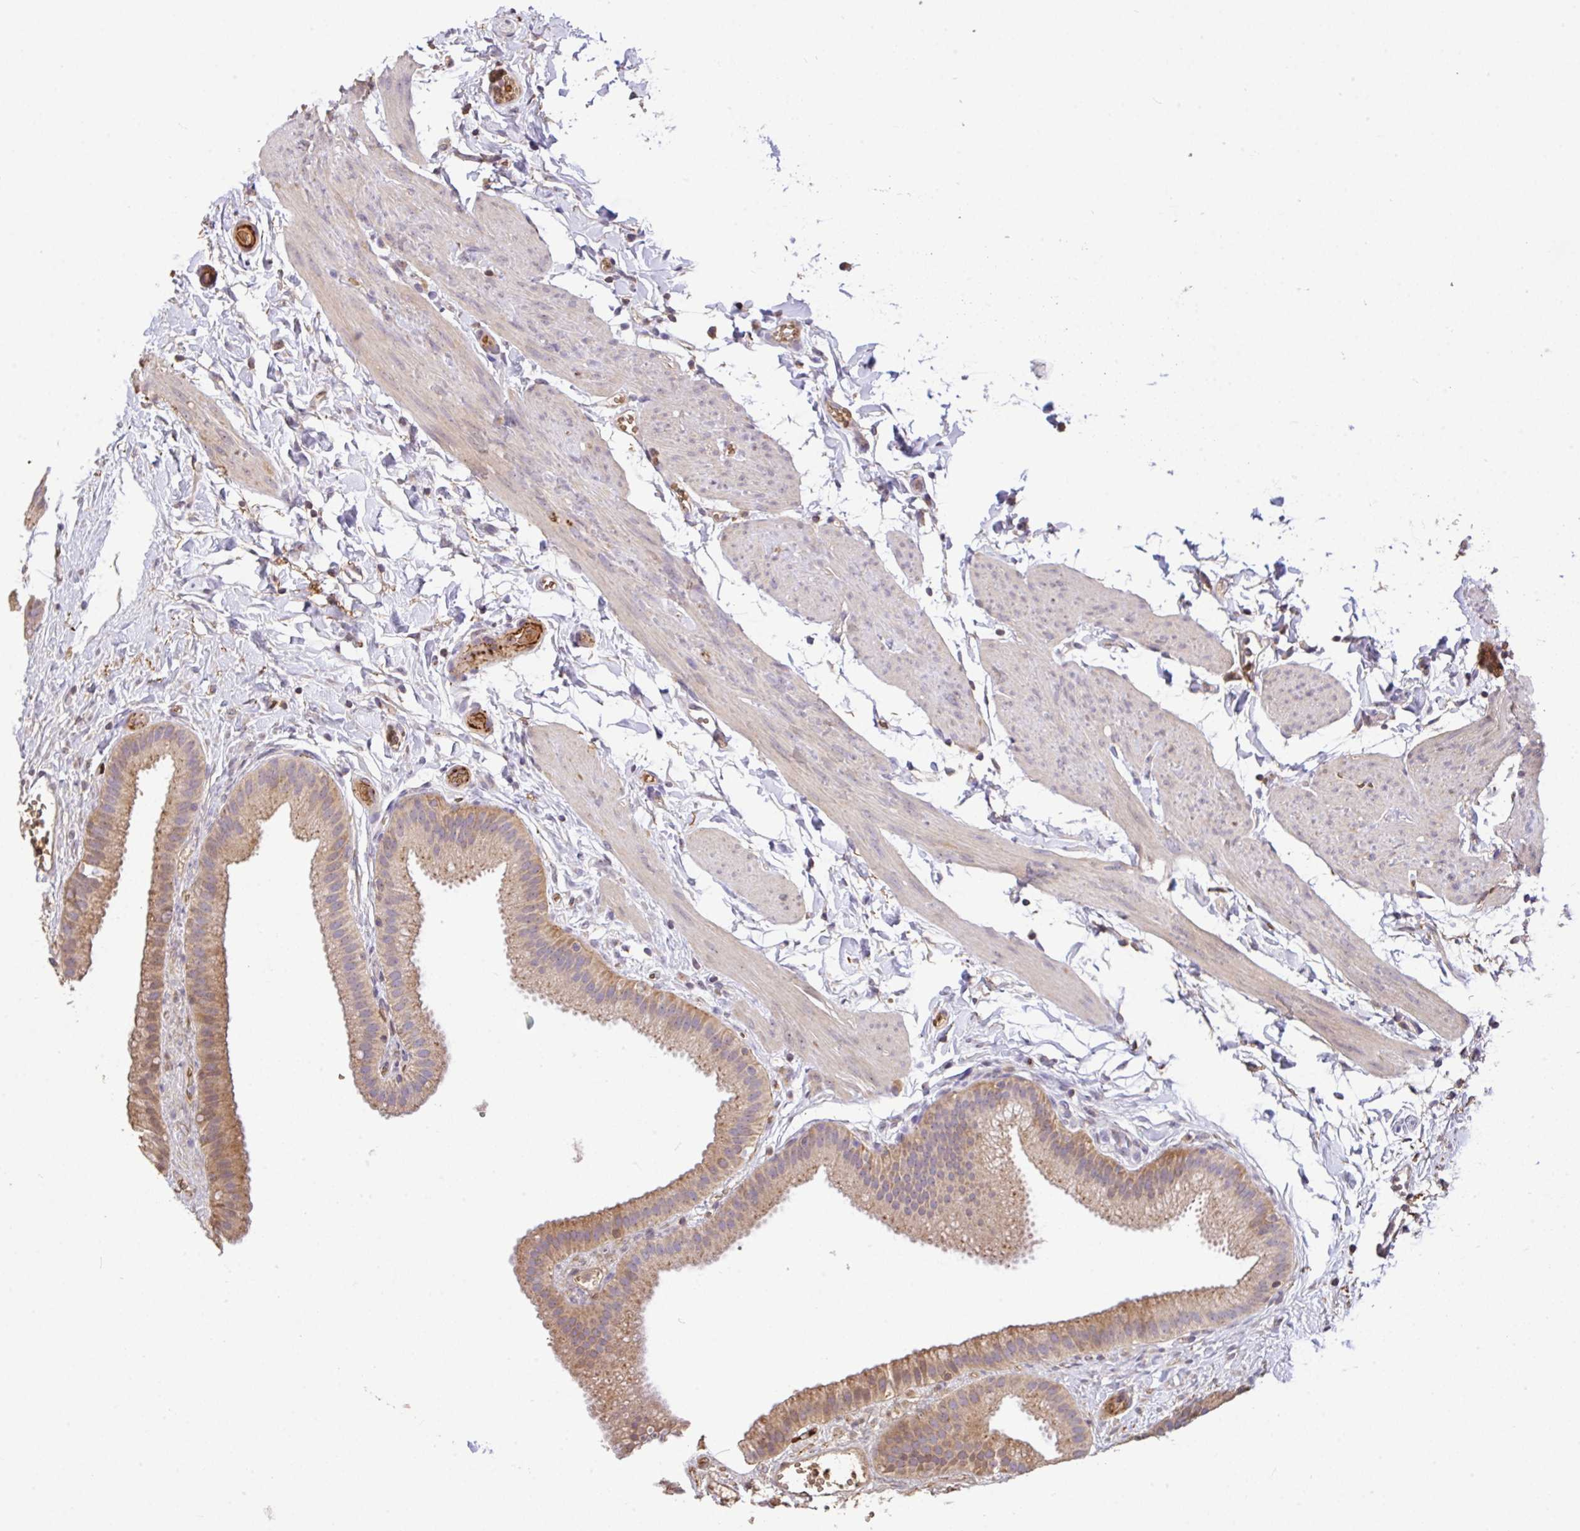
{"staining": {"intensity": "moderate", "quantity": "25%-75%", "location": "cytoplasmic/membranous"}, "tissue": "gallbladder", "cell_type": "Glandular cells", "image_type": "normal", "snomed": [{"axis": "morphology", "description": "Normal tissue, NOS"}, {"axis": "topography", "description": "Gallbladder"}], "caption": "High-magnification brightfield microscopy of unremarkable gallbladder stained with DAB (brown) and counterstained with hematoxylin (blue). glandular cells exhibit moderate cytoplasmic/membranous staining is present in about25%-75% of cells.", "gene": "C1QTNF9B", "patient": {"sex": "female", "age": 63}}